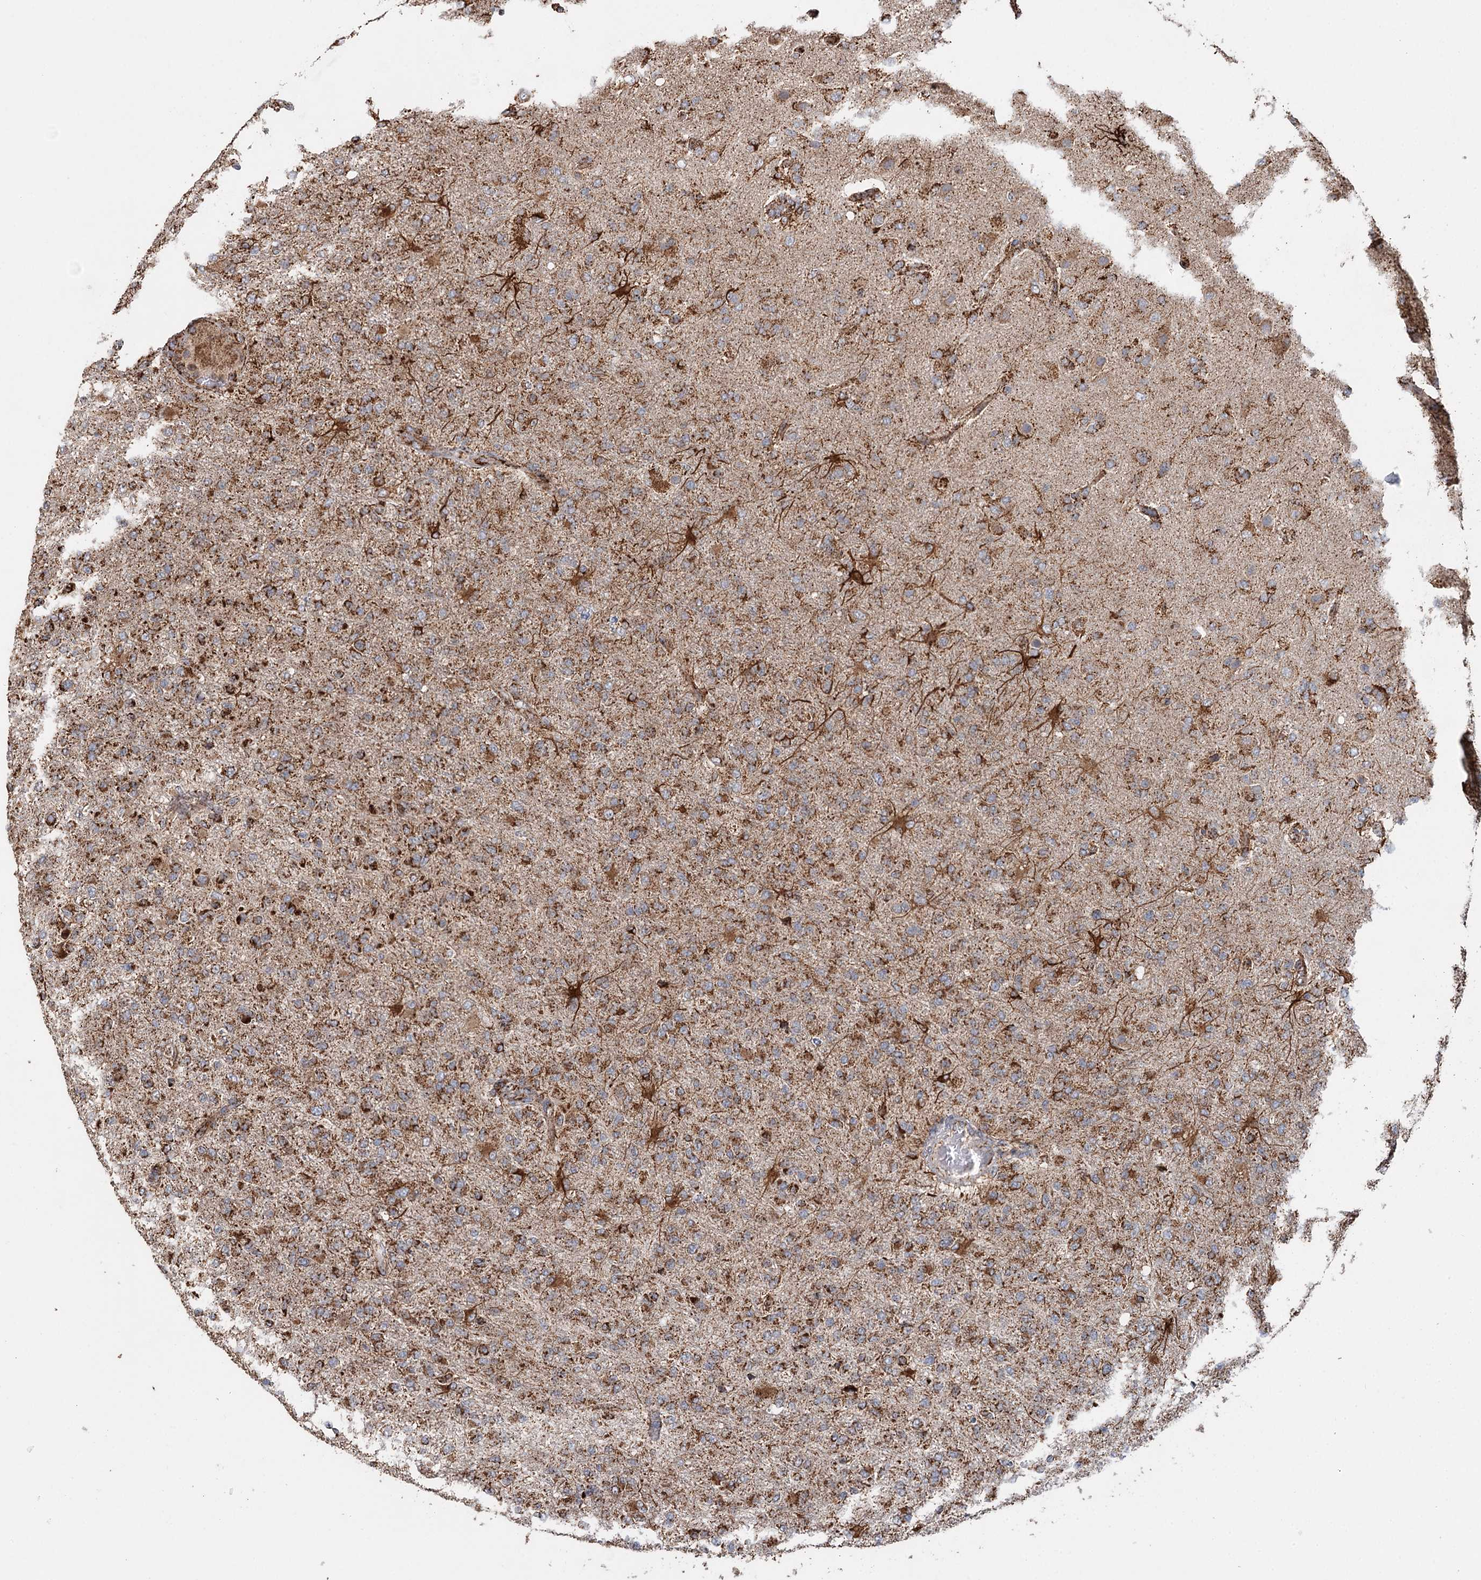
{"staining": {"intensity": "moderate", "quantity": ">75%", "location": "cytoplasmic/membranous"}, "tissue": "glioma", "cell_type": "Tumor cells", "image_type": "cancer", "snomed": [{"axis": "morphology", "description": "Glioma, malignant, High grade"}, {"axis": "topography", "description": "Brain"}], "caption": "Protein positivity by IHC reveals moderate cytoplasmic/membranous staining in about >75% of tumor cells in glioma.", "gene": "APH1A", "patient": {"sex": "female", "age": 74}}